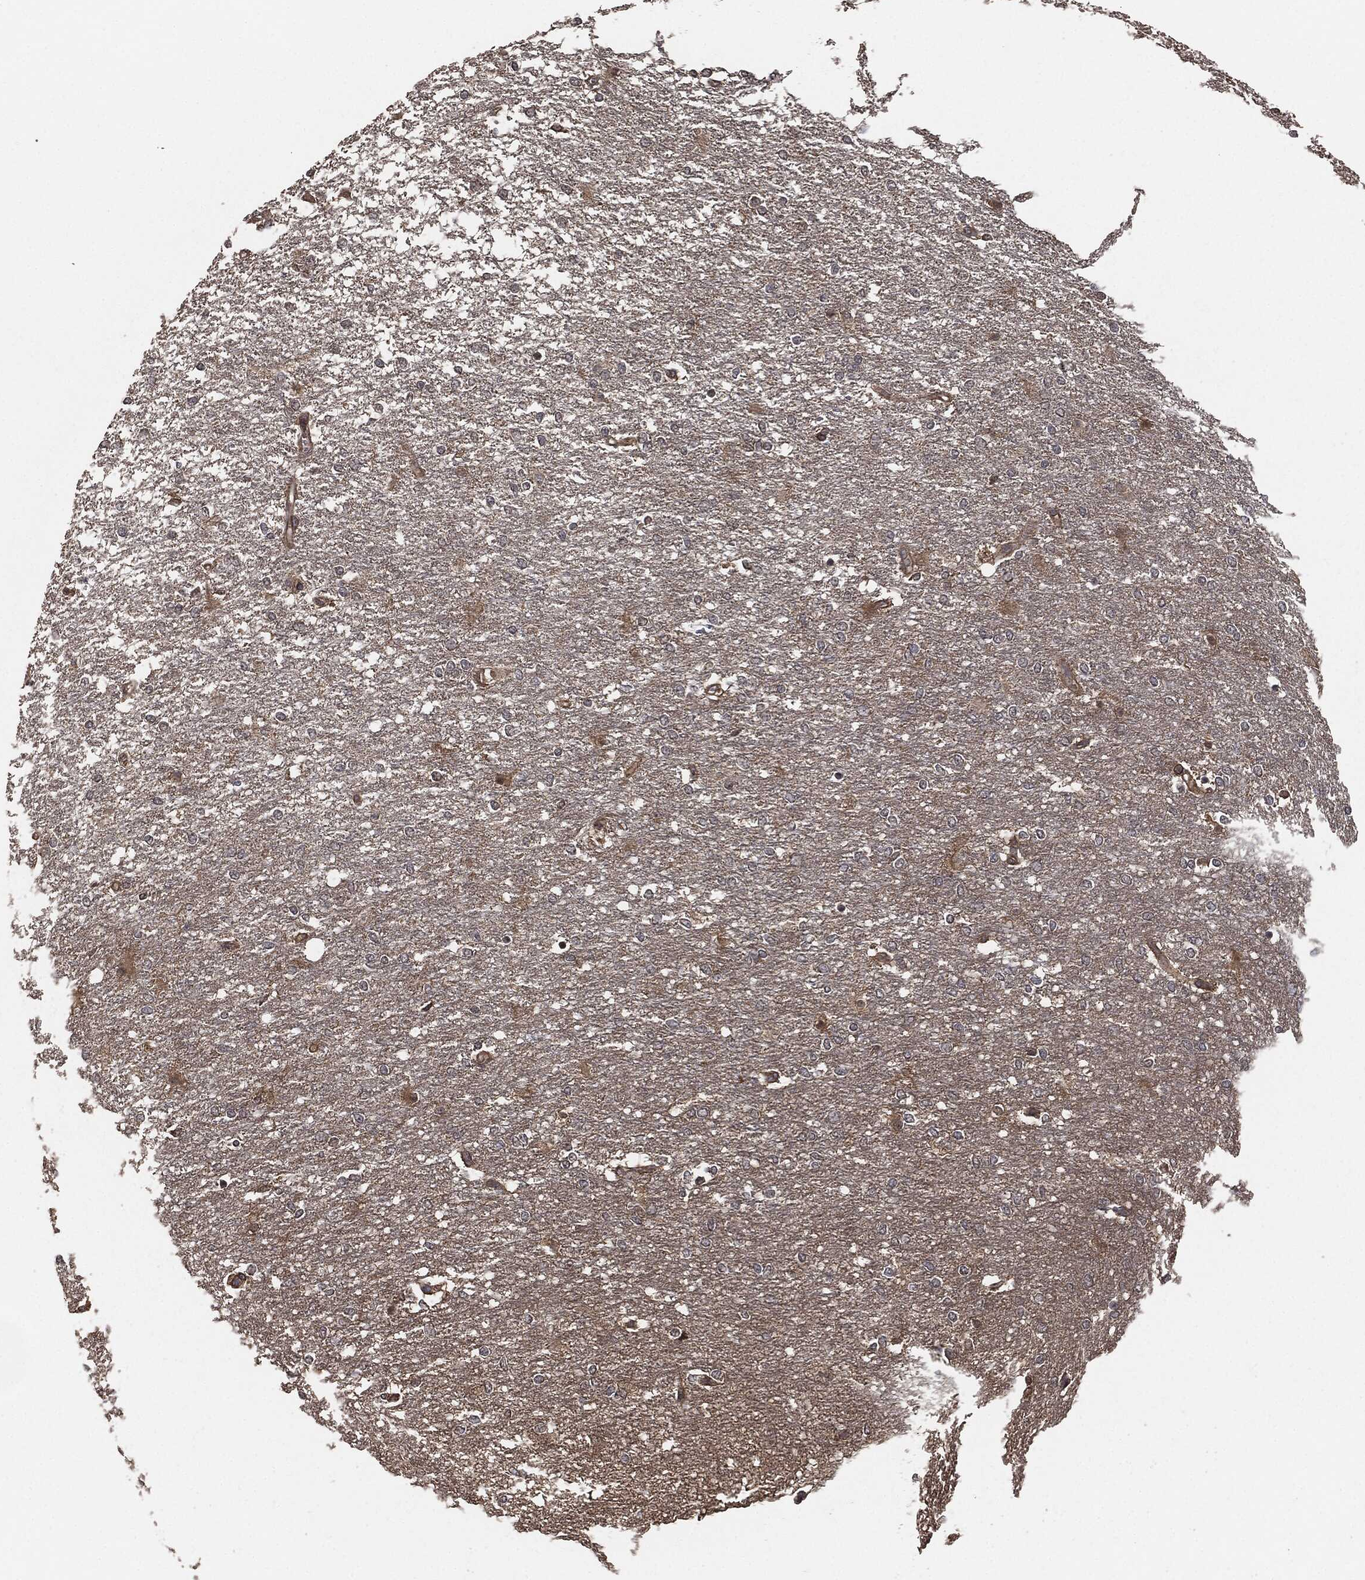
{"staining": {"intensity": "negative", "quantity": "none", "location": "none"}, "tissue": "glioma", "cell_type": "Tumor cells", "image_type": "cancer", "snomed": [{"axis": "morphology", "description": "Glioma, malignant, High grade"}, {"axis": "topography", "description": "Brain"}], "caption": "Human glioma stained for a protein using immunohistochemistry reveals no positivity in tumor cells.", "gene": "ERBIN", "patient": {"sex": "female", "age": 61}}